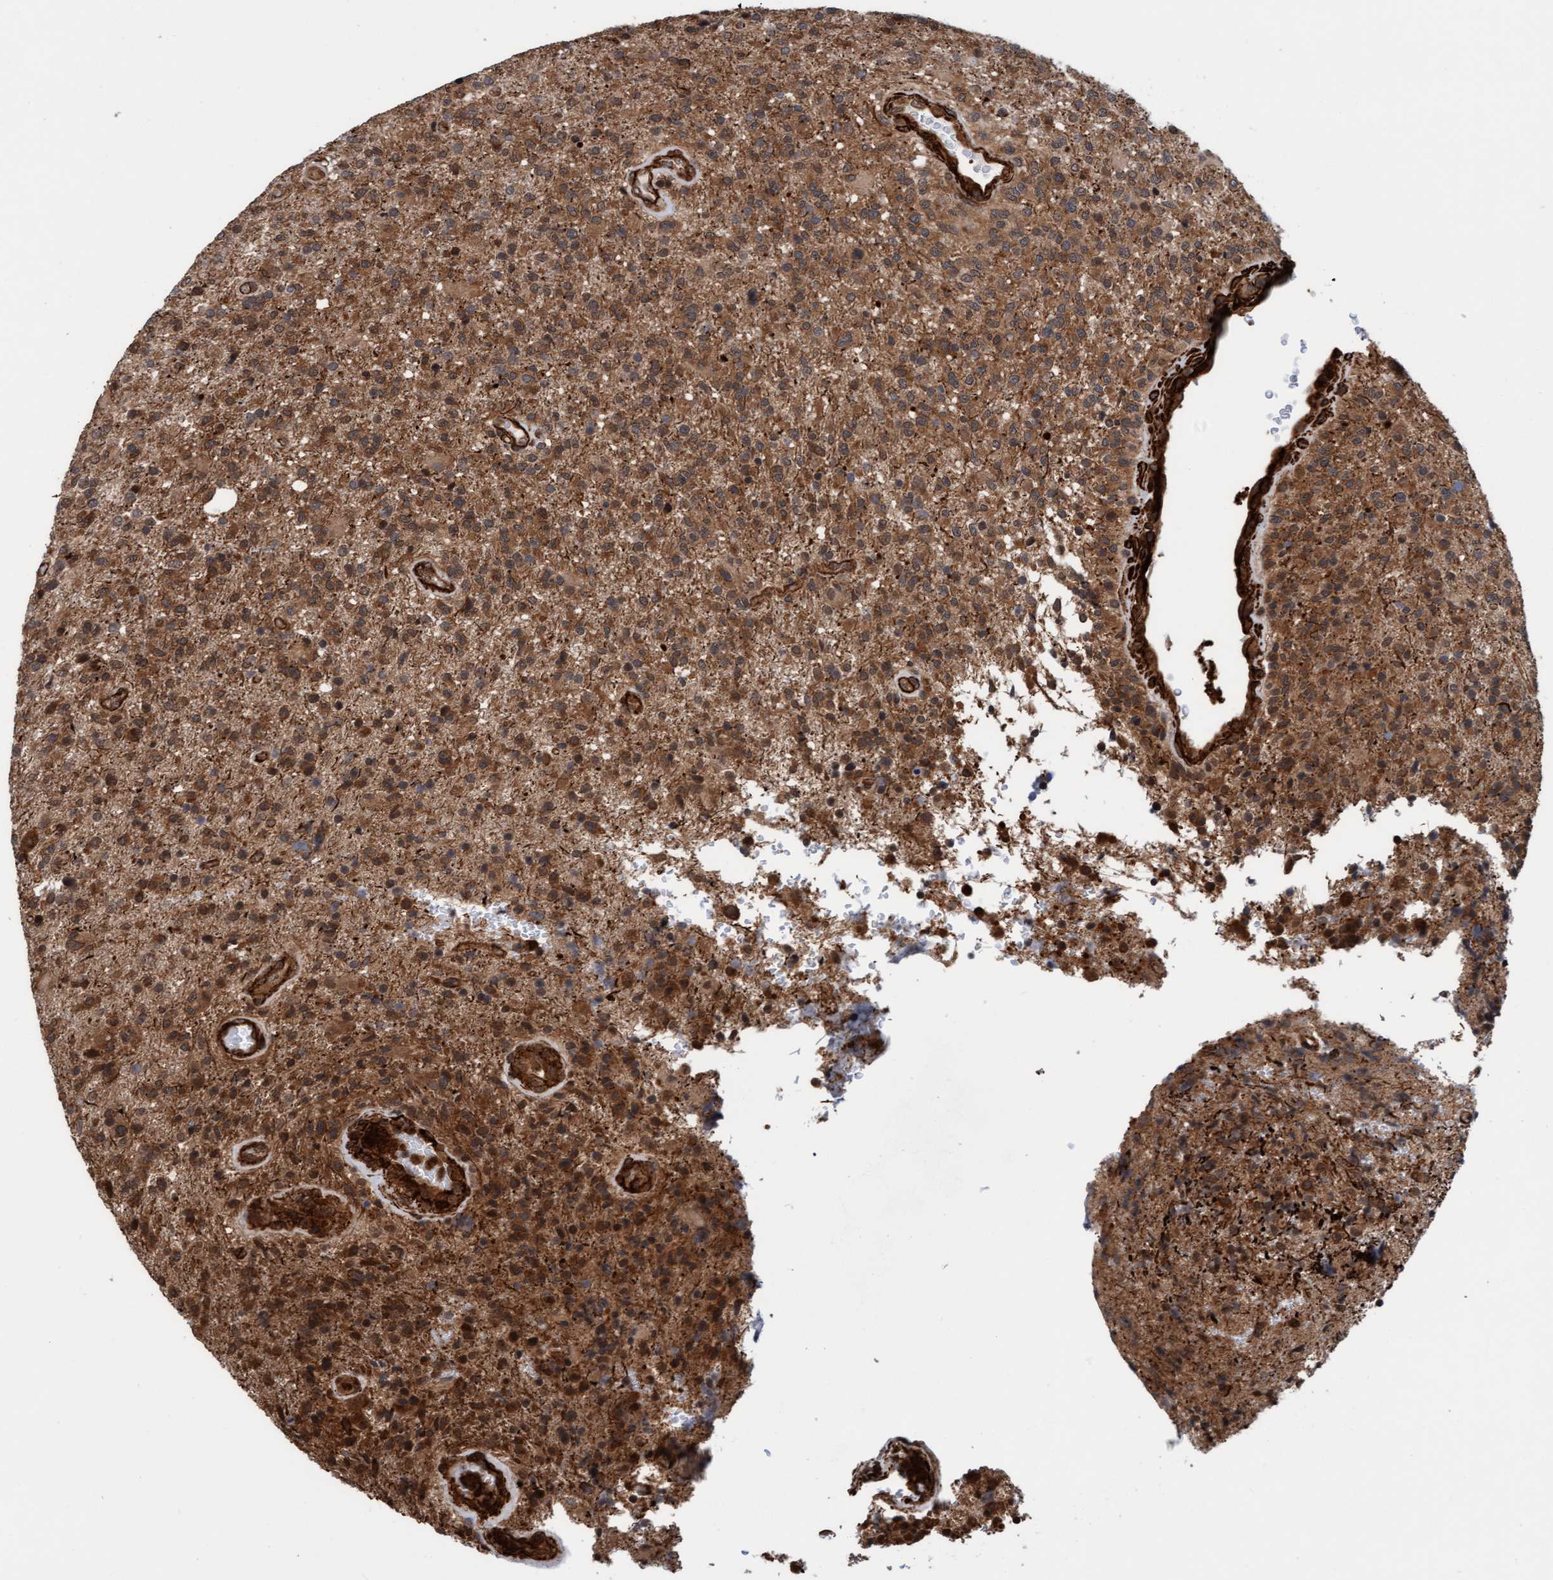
{"staining": {"intensity": "moderate", "quantity": ">75%", "location": "cytoplasmic/membranous"}, "tissue": "glioma", "cell_type": "Tumor cells", "image_type": "cancer", "snomed": [{"axis": "morphology", "description": "Glioma, malignant, High grade"}, {"axis": "topography", "description": "Brain"}], "caption": "Brown immunohistochemical staining in high-grade glioma (malignant) exhibits moderate cytoplasmic/membranous staining in approximately >75% of tumor cells.", "gene": "STXBP4", "patient": {"sex": "male", "age": 72}}